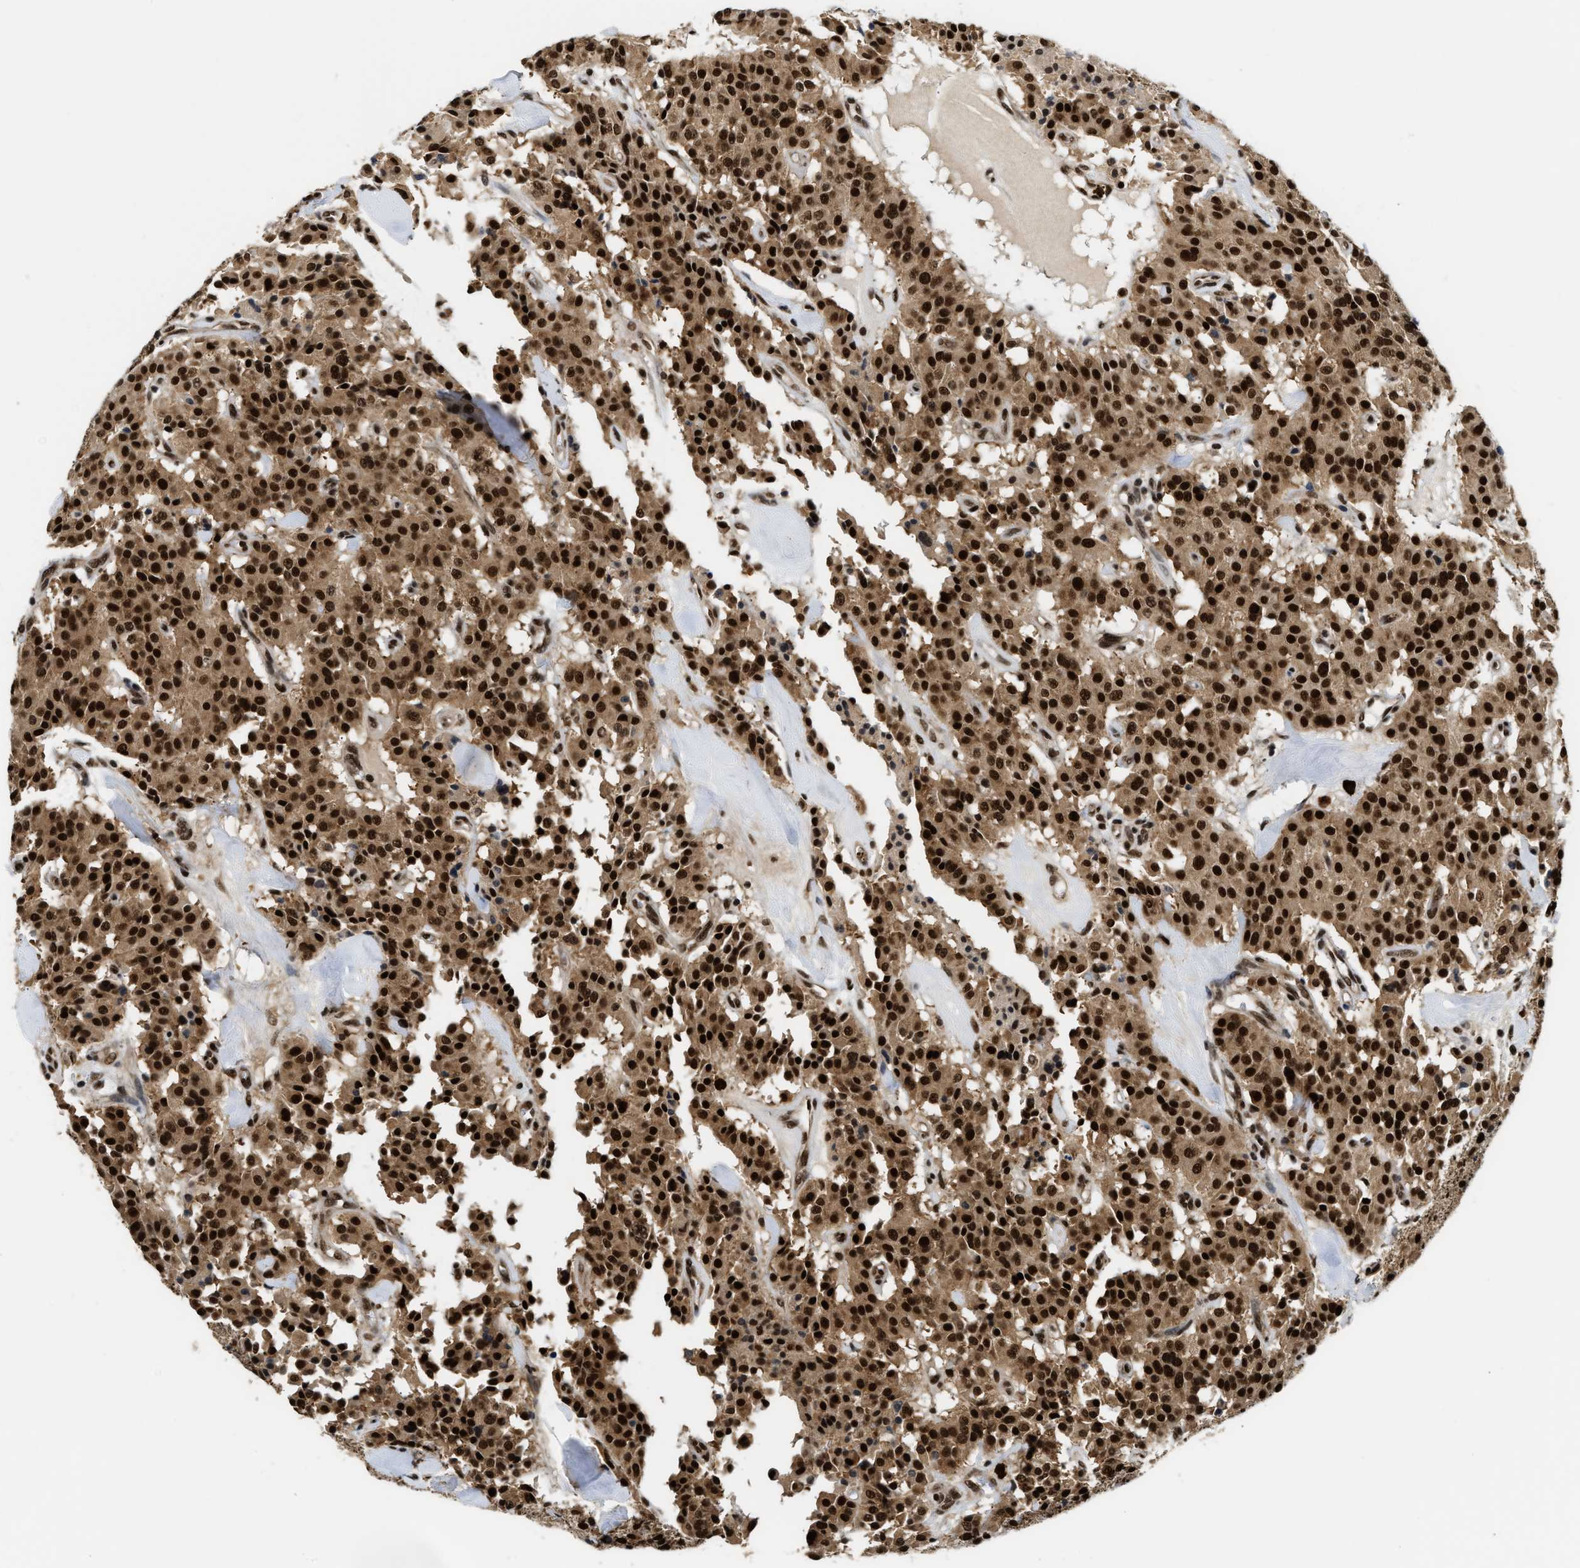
{"staining": {"intensity": "strong", "quantity": ">75%", "location": "cytoplasmic/membranous,nuclear"}, "tissue": "carcinoid", "cell_type": "Tumor cells", "image_type": "cancer", "snomed": [{"axis": "morphology", "description": "Carcinoid, malignant, NOS"}, {"axis": "topography", "description": "Lung"}], "caption": "IHC histopathology image of neoplastic tissue: carcinoid stained using immunohistochemistry demonstrates high levels of strong protein expression localized specifically in the cytoplasmic/membranous and nuclear of tumor cells, appearing as a cytoplasmic/membranous and nuclear brown color.", "gene": "CCNDBP1", "patient": {"sex": "male", "age": 30}}